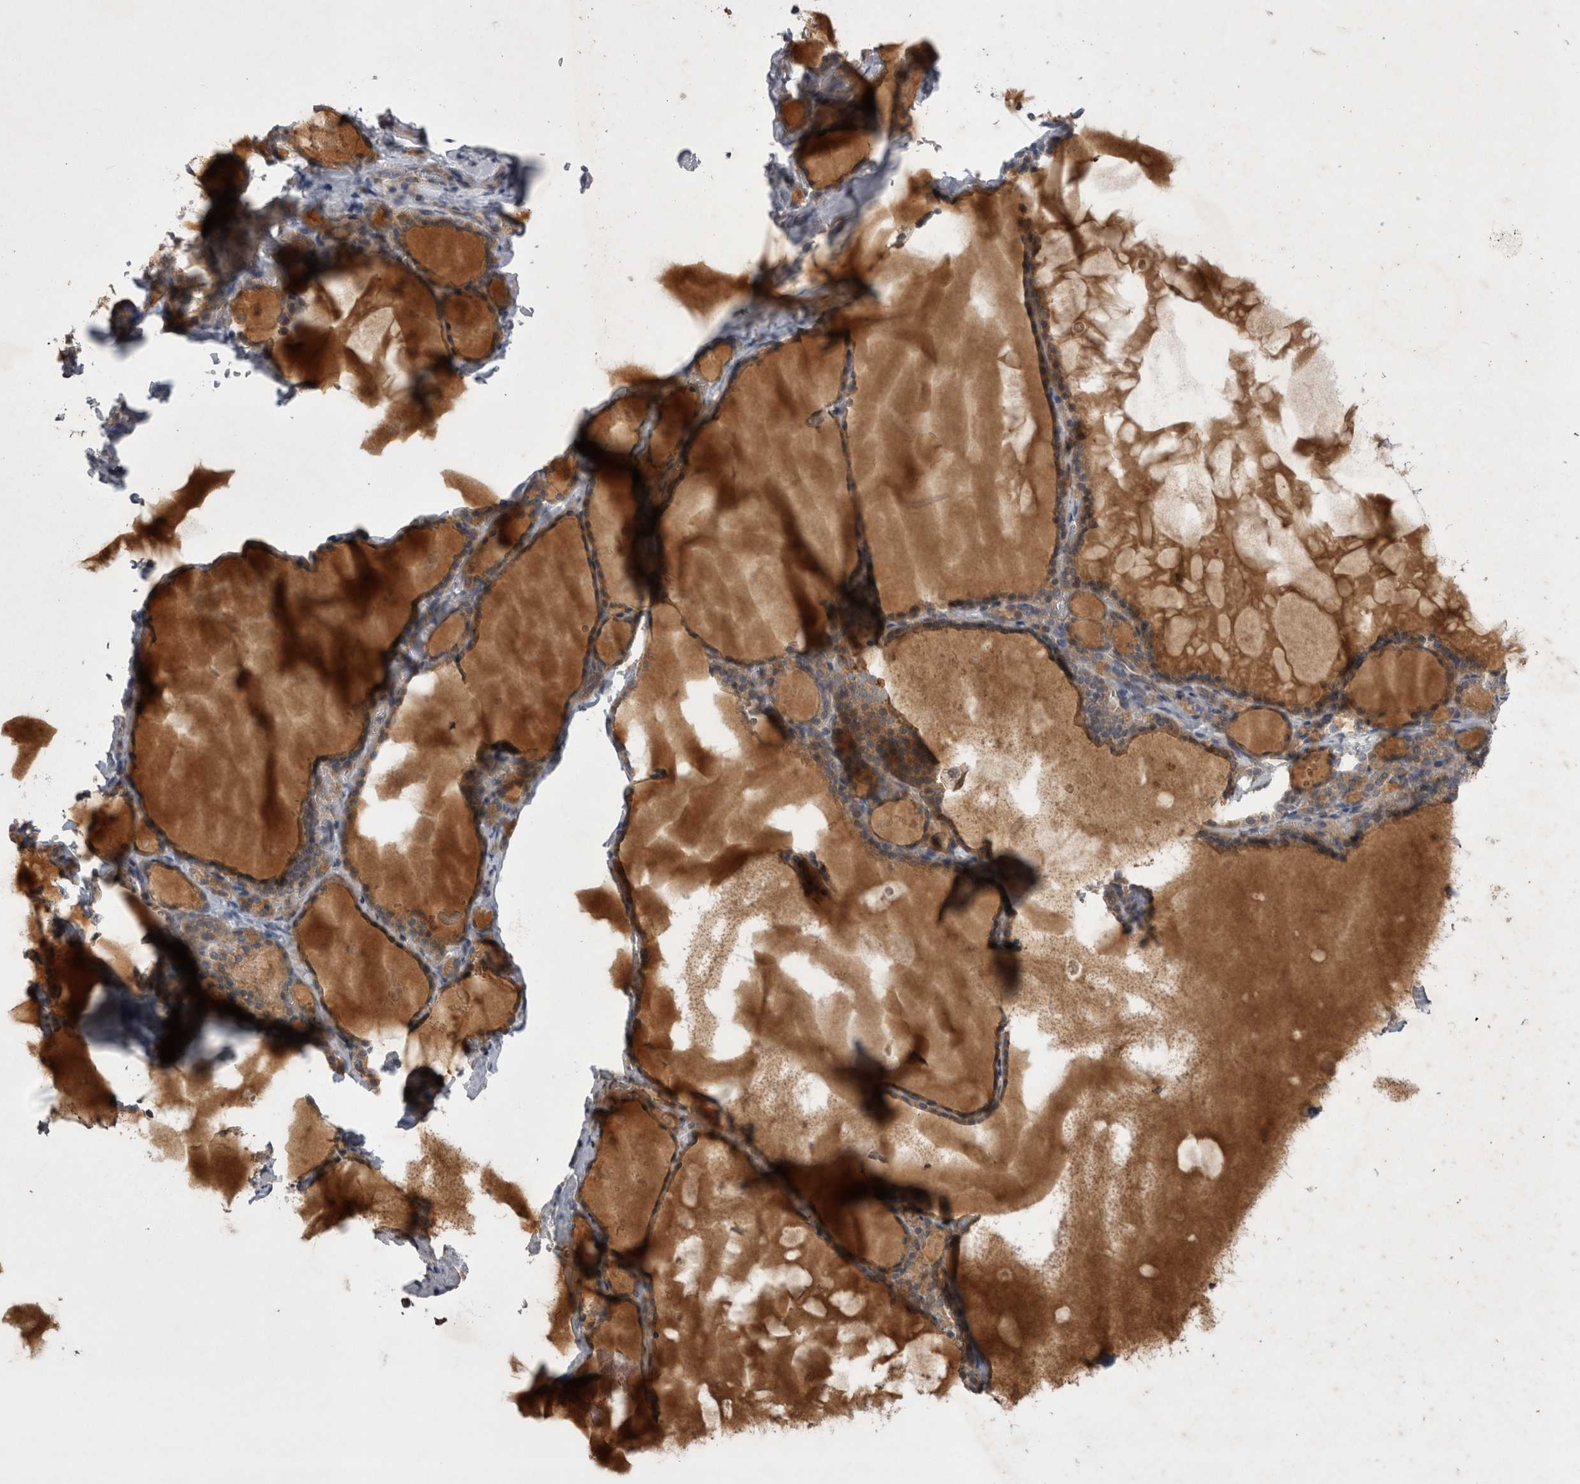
{"staining": {"intensity": "weak", "quantity": ">75%", "location": "cytoplasmic/membranous"}, "tissue": "thyroid gland", "cell_type": "Glandular cells", "image_type": "normal", "snomed": [{"axis": "morphology", "description": "Normal tissue, NOS"}, {"axis": "topography", "description": "Thyroid gland"}], "caption": "A low amount of weak cytoplasmic/membranous staining is appreciated in approximately >75% of glandular cells in benign thyroid gland. Immunohistochemistry (ihc) stains the protein in brown and the nuclei are stained blue.", "gene": "TSPOAP1", "patient": {"sex": "male", "age": 56}}